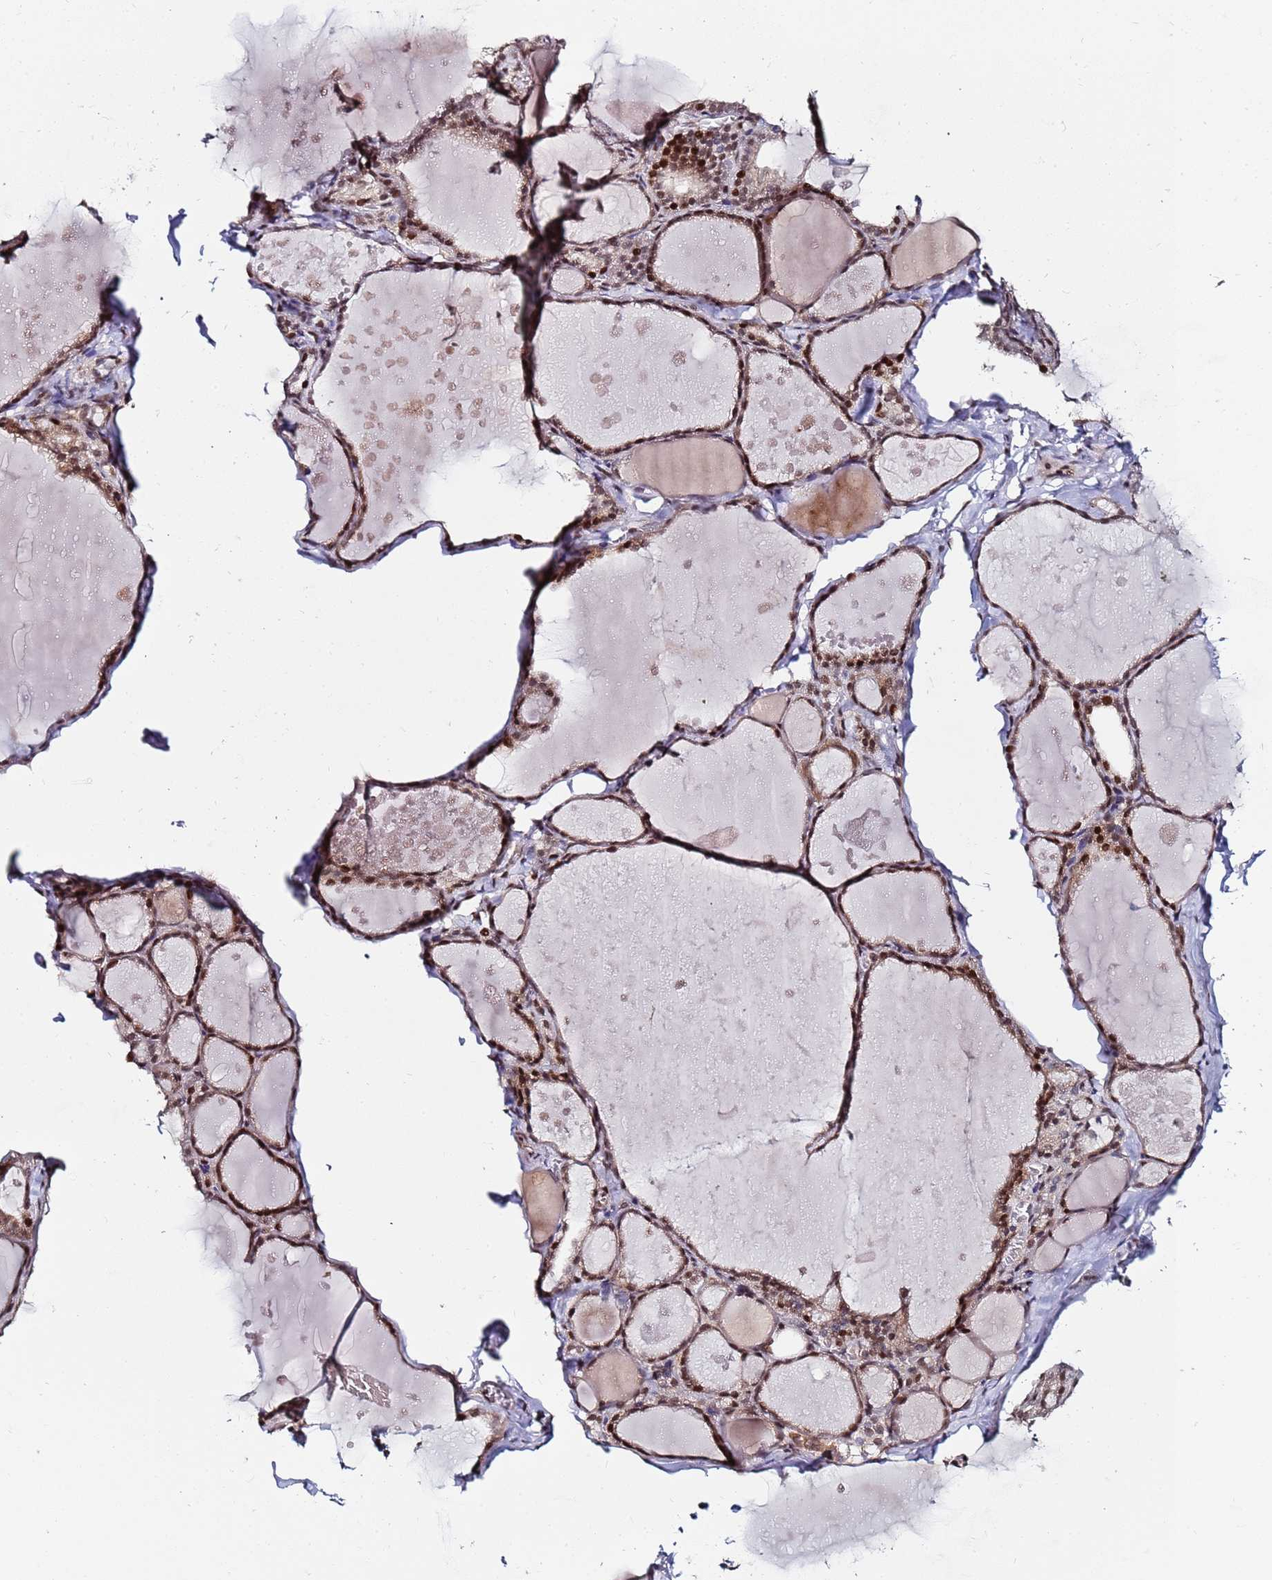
{"staining": {"intensity": "moderate", "quantity": ">75%", "location": "nuclear"}, "tissue": "thyroid gland", "cell_type": "Glandular cells", "image_type": "normal", "snomed": [{"axis": "morphology", "description": "Normal tissue, NOS"}, {"axis": "topography", "description": "Thyroid gland"}], "caption": "Protein analysis of normal thyroid gland displays moderate nuclear positivity in about >75% of glandular cells.", "gene": "PPM1H", "patient": {"sex": "male", "age": 56}}